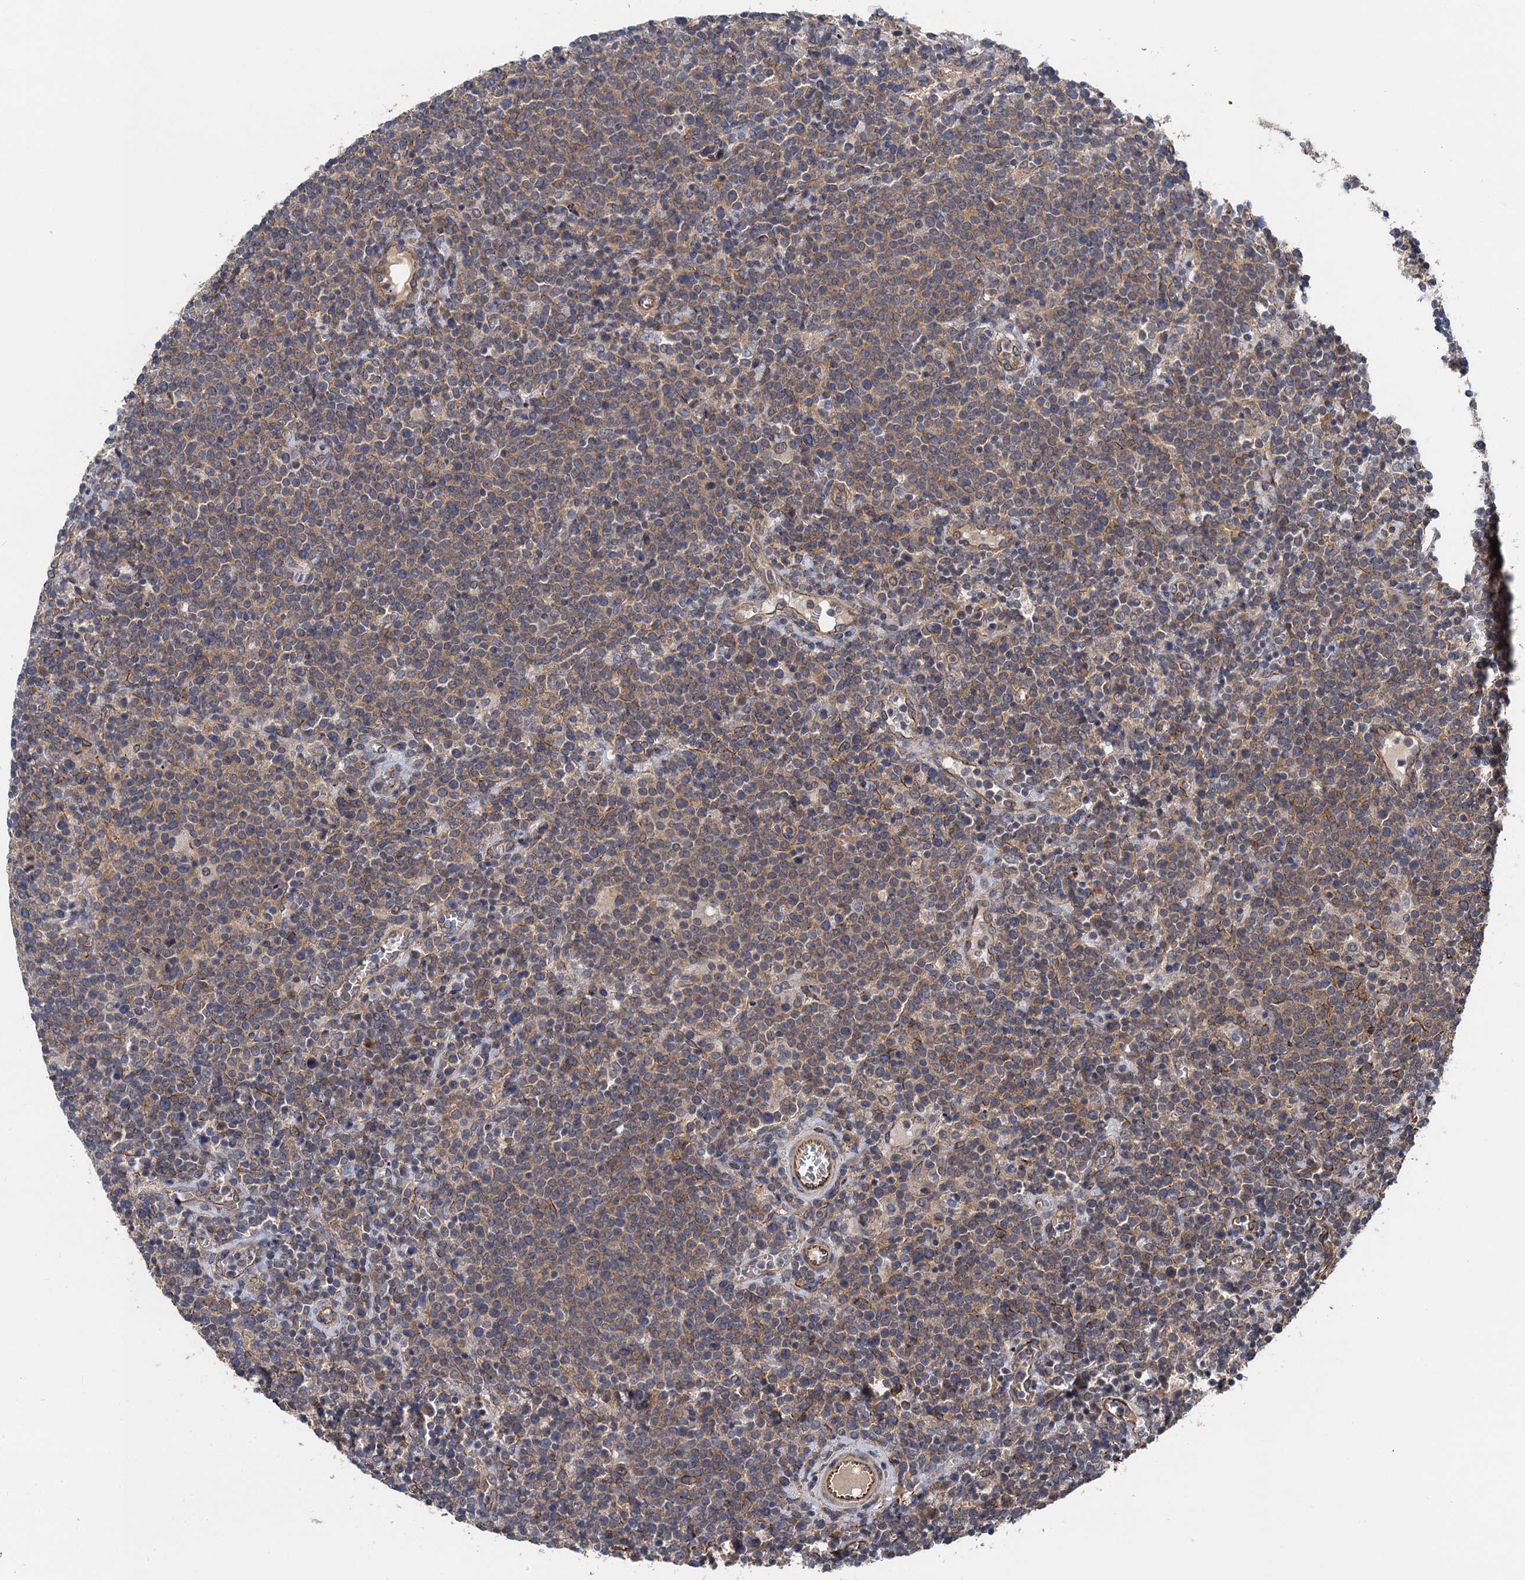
{"staining": {"intensity": "weak", "quantity": ">75%", "location": "cytoplasmic/membranous"}, "tissue": "lymphoma", "cell_type": "Tumor cells", "image_type": "cancer", "snomed": [{"axis": "morphology", "description": "Malignant lymphoma, non-Hodgkin's type, High grade"}, {"axis": "topography", "description": "Lymph node"}], "caption": "An immunohistochemistry (IHC) image of neoplastic tissue is shown. Protein staining in brown labels weak cytoplasmic/membranous positivity in lymphoma within tumor cells.", "gene": "PJA2", "patient": {"sex": "male", "age": 61}}